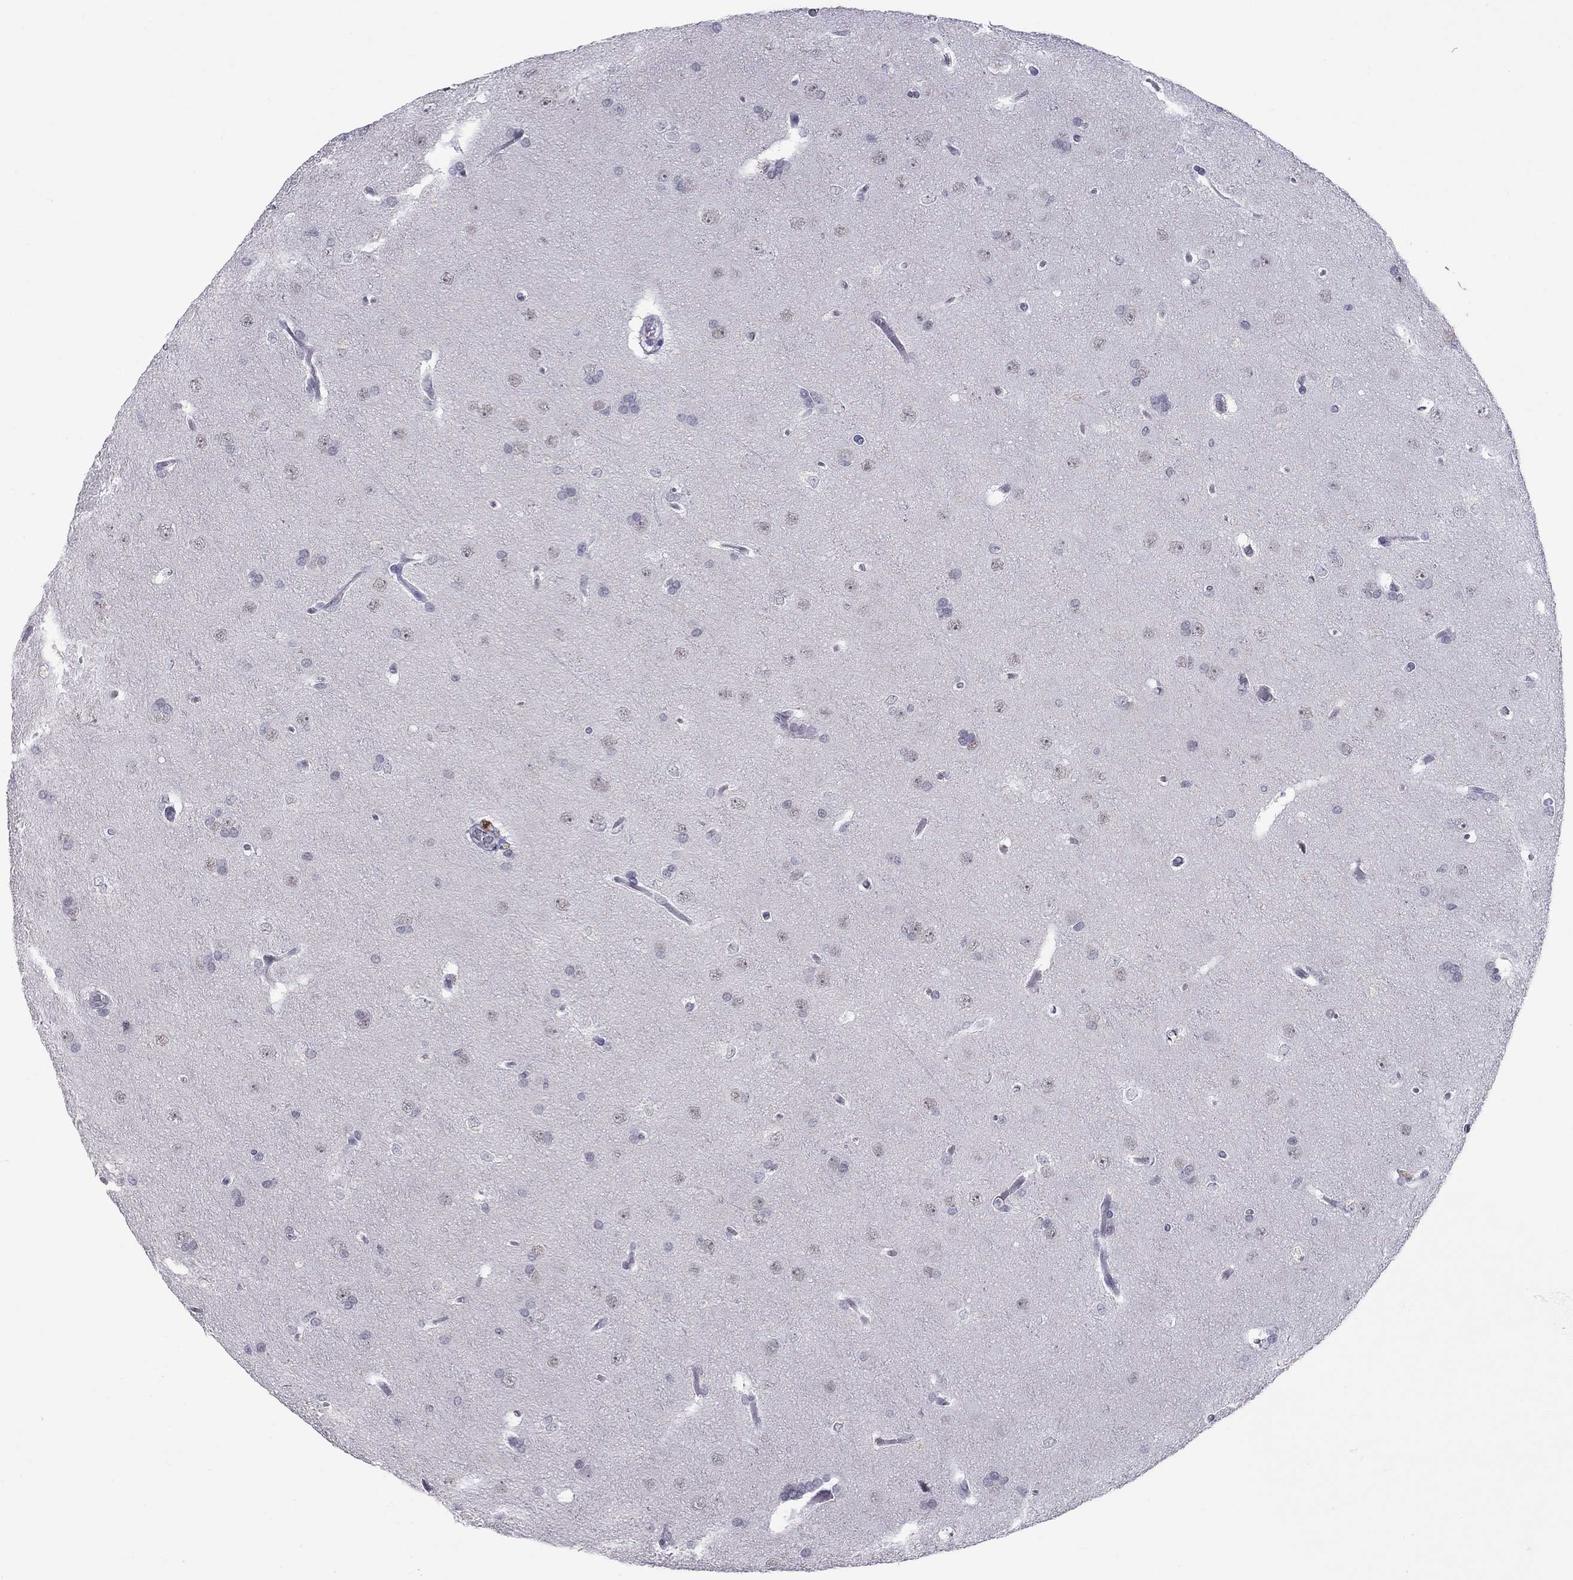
{"staining": {"intensity": "negative", "quantity": "none", "location": "none"}, "tissue": "glioma", "cell_type": "Tumor cells", "image_type": "cancer", "snomed": [{"axis": "morphology", "description": "Glioma, malignant, Low grade"}, {"axis": "topography", "description": "Brain"}], "caption": "Tumor cells show no significant positivity in glioma.", "gene": "JHY", "patient": {"sex": "female", "age": 32}}